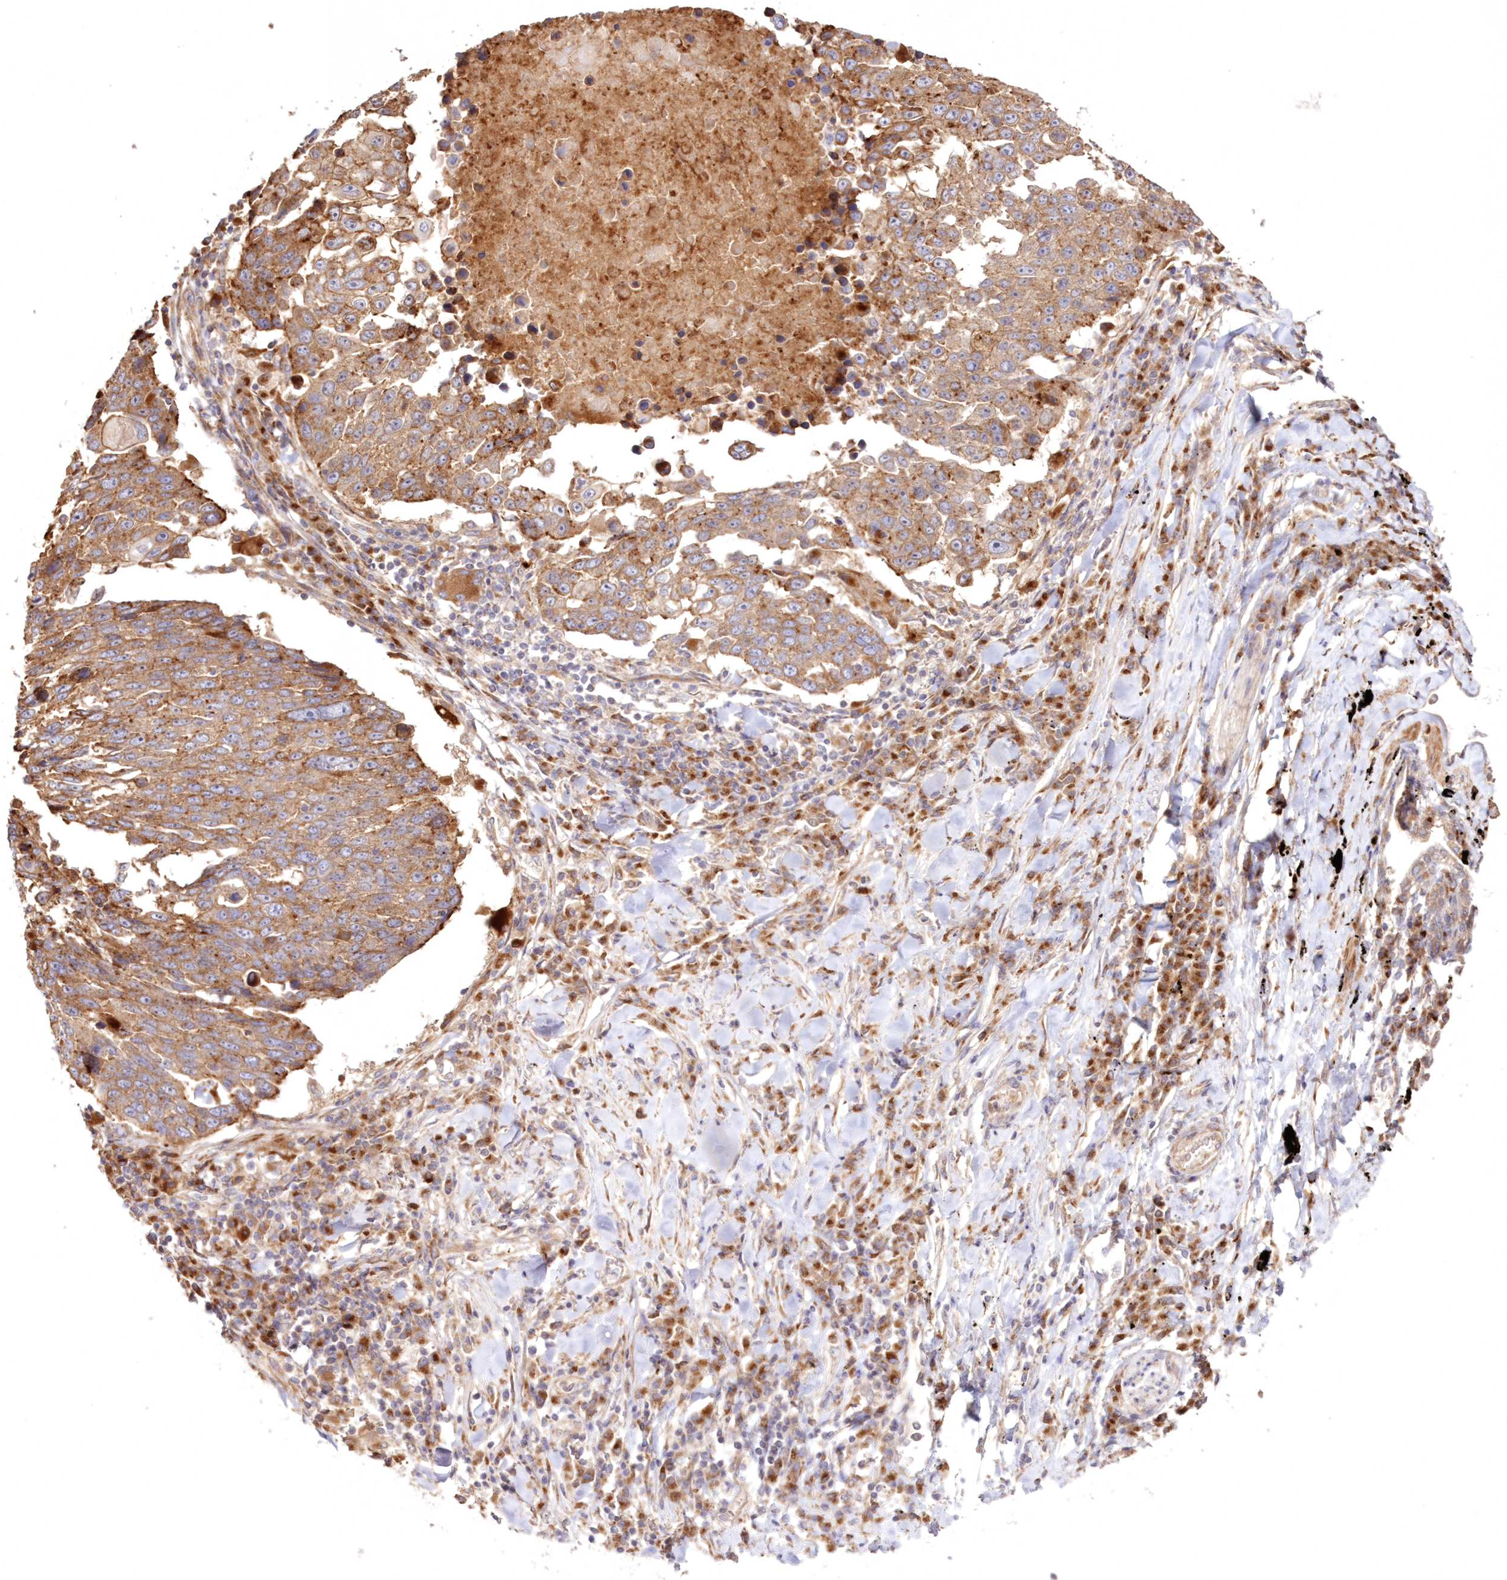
{"staining": {"intensity": "moderate", "quantity": ">75%", "location": "cytoplasmic/membranous"}, "tissue": "lung cancer", "cell_type": "Tumor cells", "image_type": "cancer", "snomed": [{"axis": "morphology", "description": "Squamous cell carcinoma, NOS"}, {"axis": "topography", "description": "Lung"}], "caption": "The micrograph shows a brown stain indicating the presence of a protein in the cytoplasmic/membranous of tumor cells in lung cancer (squamous cell carcinoma). (DAB IHC with brightfield microscopy, high magnification).", "gene": "DDO", "patient": {"sex": "male", "age": 66}}